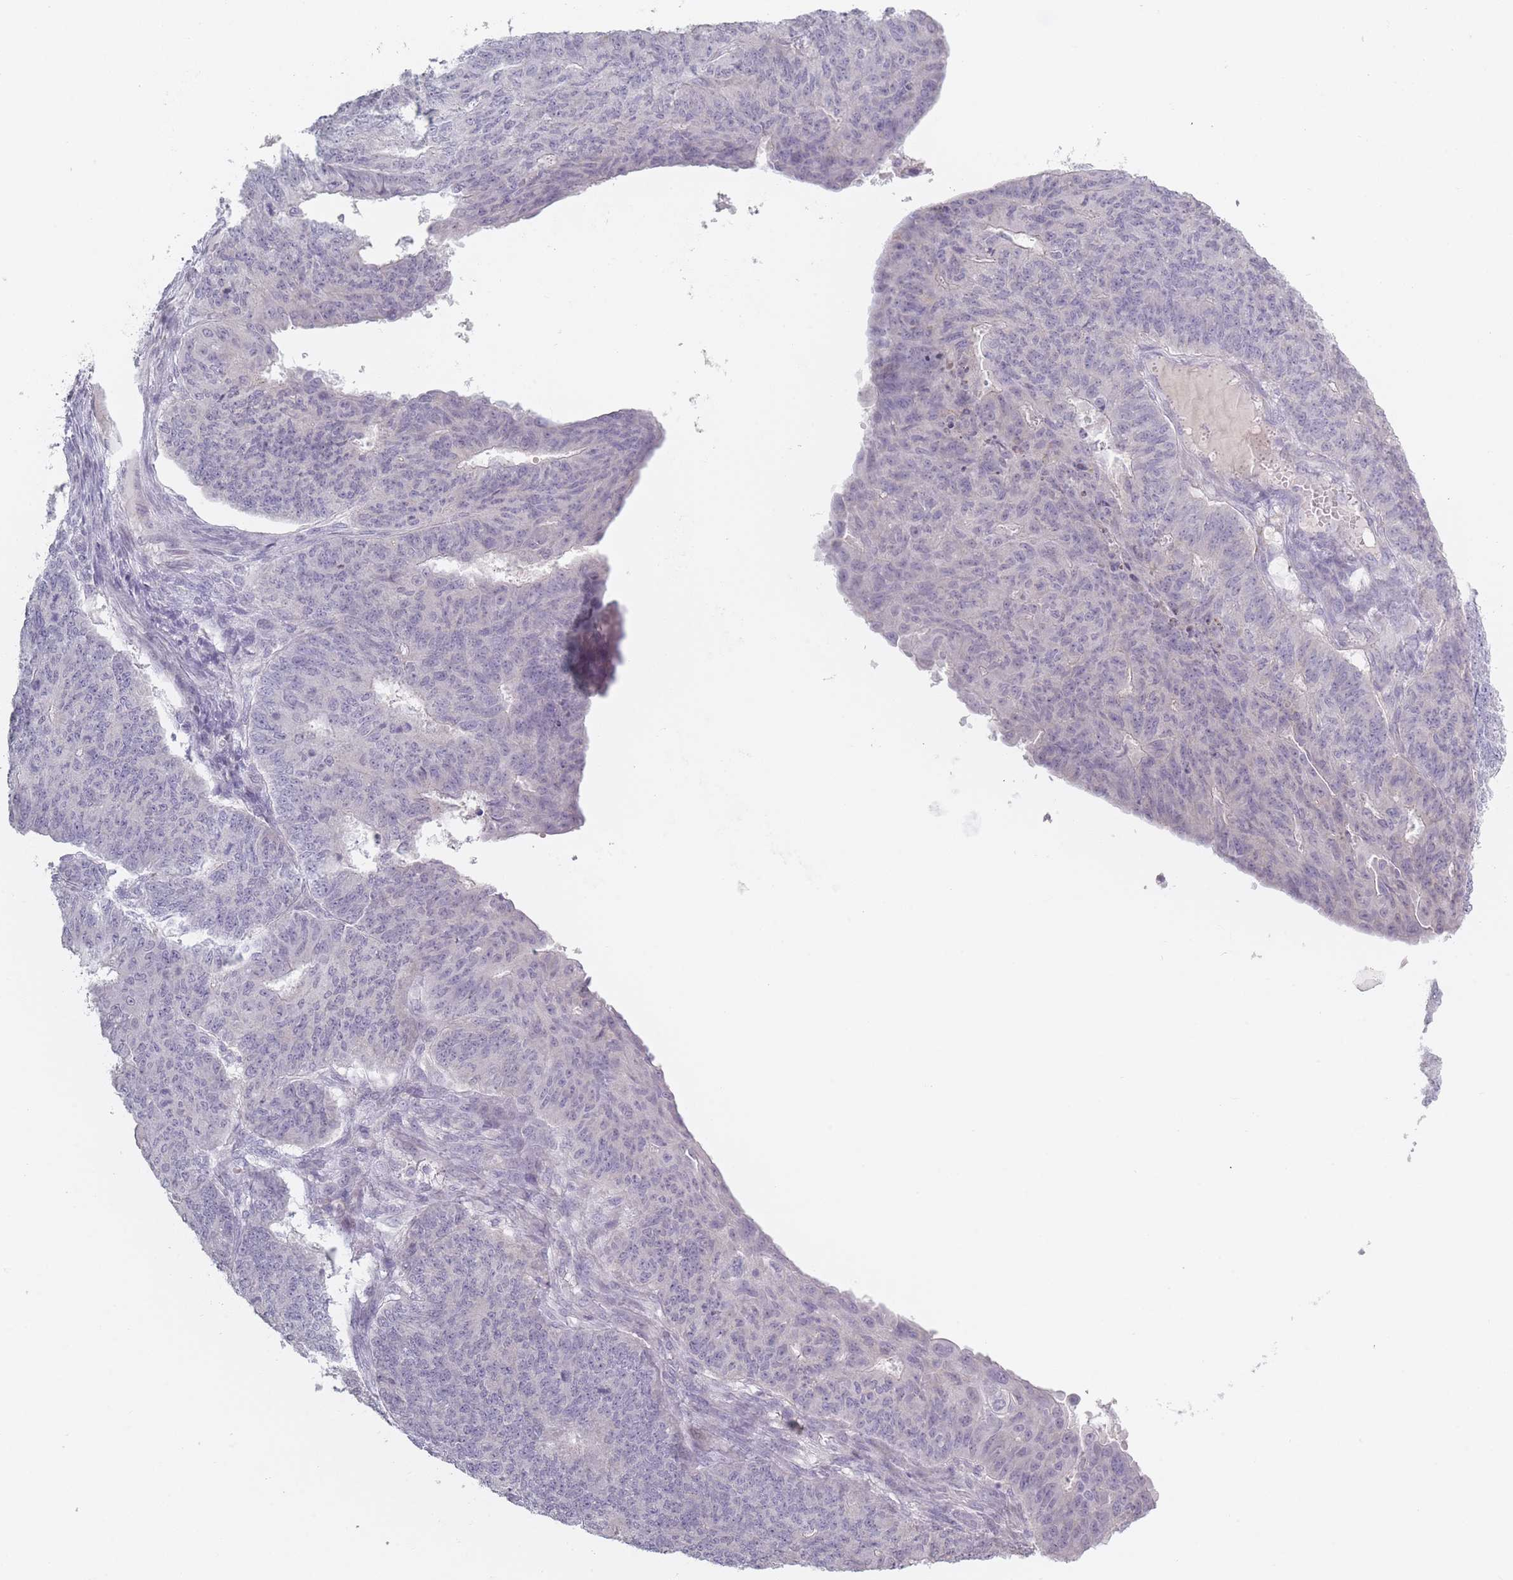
{"staining": {"intensity": "negative", "quantity": "none", "location": "none"}, "tissue": "endometrial cancer", "cell_type": "Tumor cells", "image_type": "cancer", "snomed": [{"axis": "morphology", "description": "Adenocarcinoma, NOS"}, {"axis": "topography", "description": "Endometrium"}], "caption": "The histopathology image shows no significant positivity in tumor cells of endometrial cancer.", "gene": "RASL10B", "patient": {"sex": "female", "age": 32}}